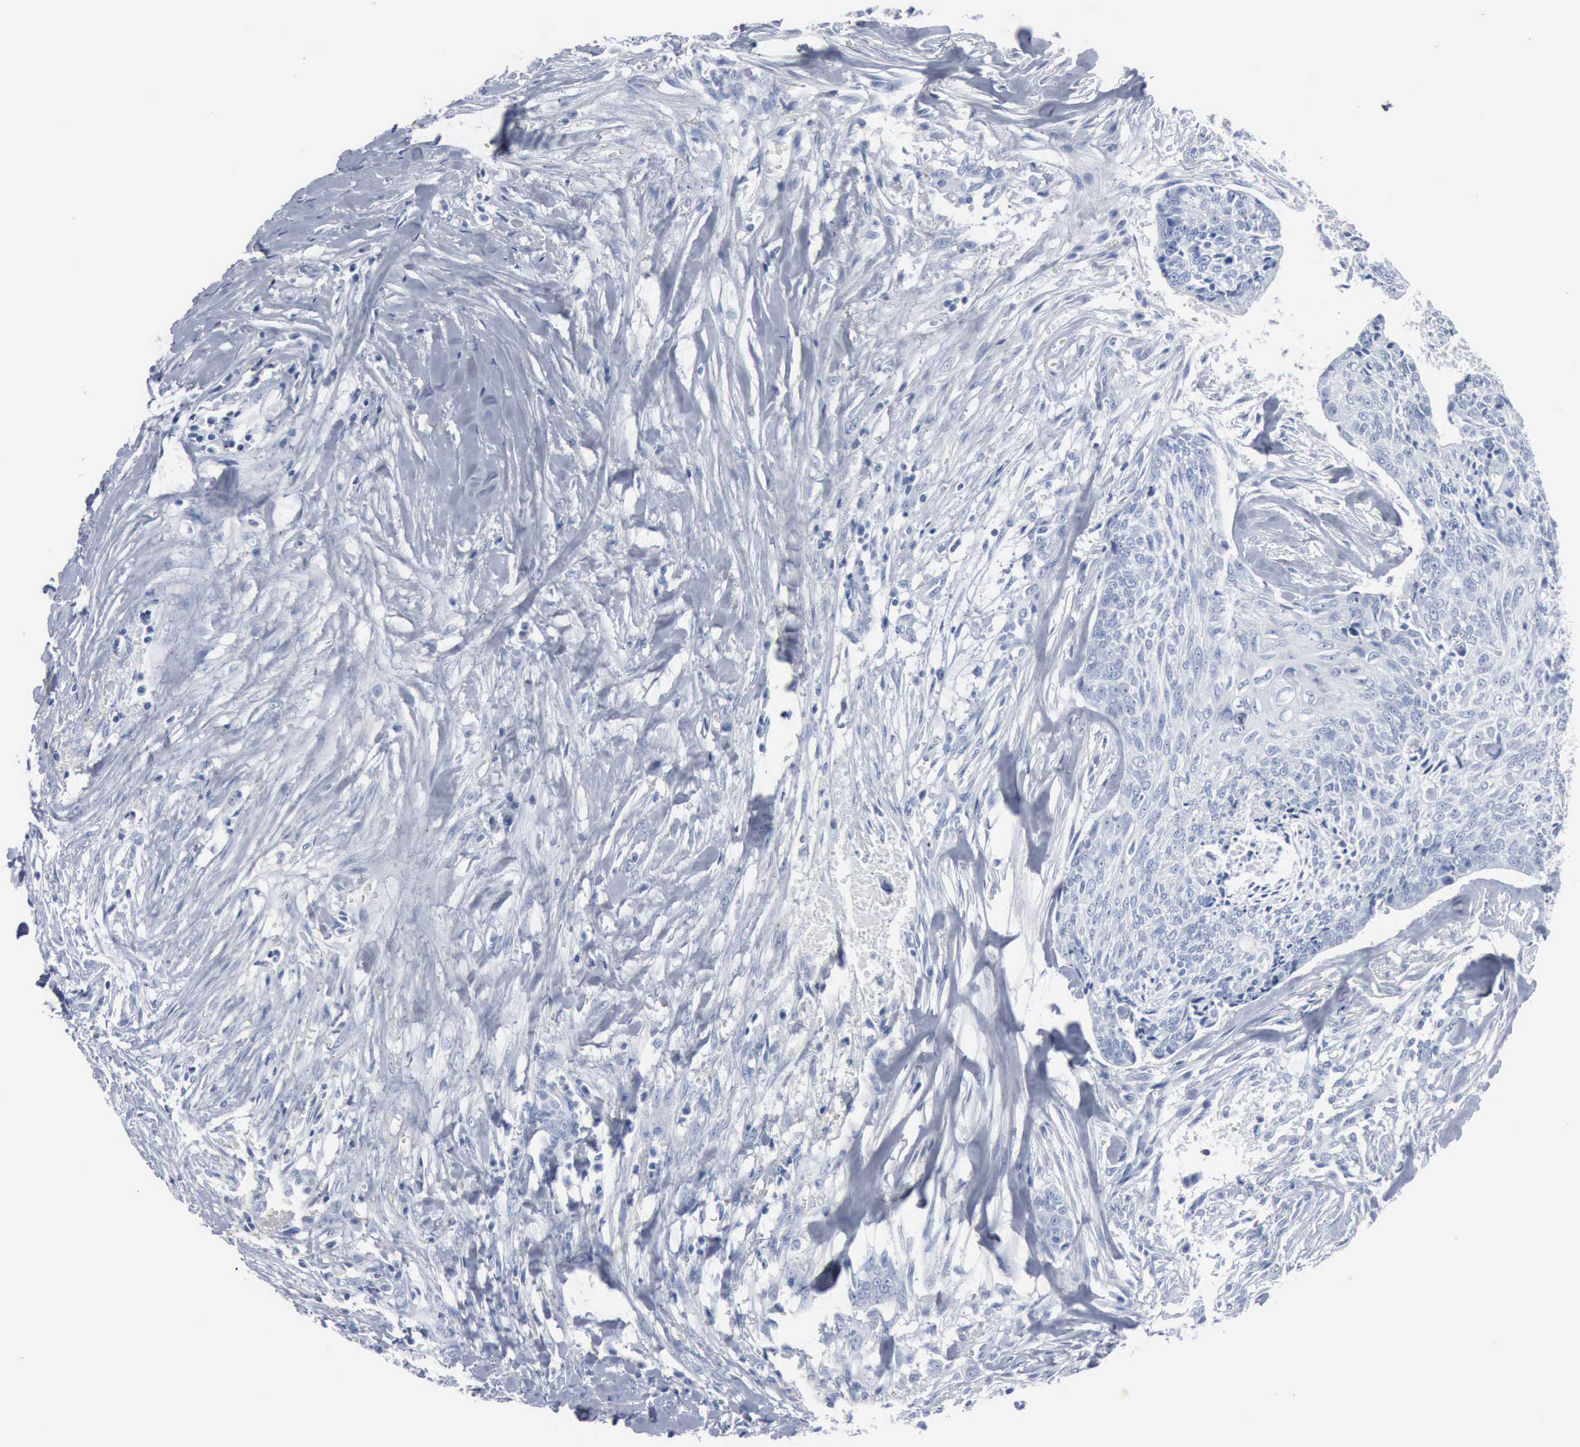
{"staining": {"intensity": "negative", "quantity": "none", "location": "none"}, "tissue": "head and neck cancer", "cell_type": "Tumor cells", "image_type": "cancer", "snomed": [{"axis": "morphology", "description": "Squamous cell carcinoma, NOS"}, {"axis": "topography", "description": "Salivary gland"}, {"axis": "topography", "description": "Head-Neck"}], "caption": "IHC micrograph of human squamous cell carcinoma (head and neck) stained for a protein (brown), which exhibits no staining in tumor cells.", "gene": "DMD", "patient": {"sex": "male", "age": 70}}